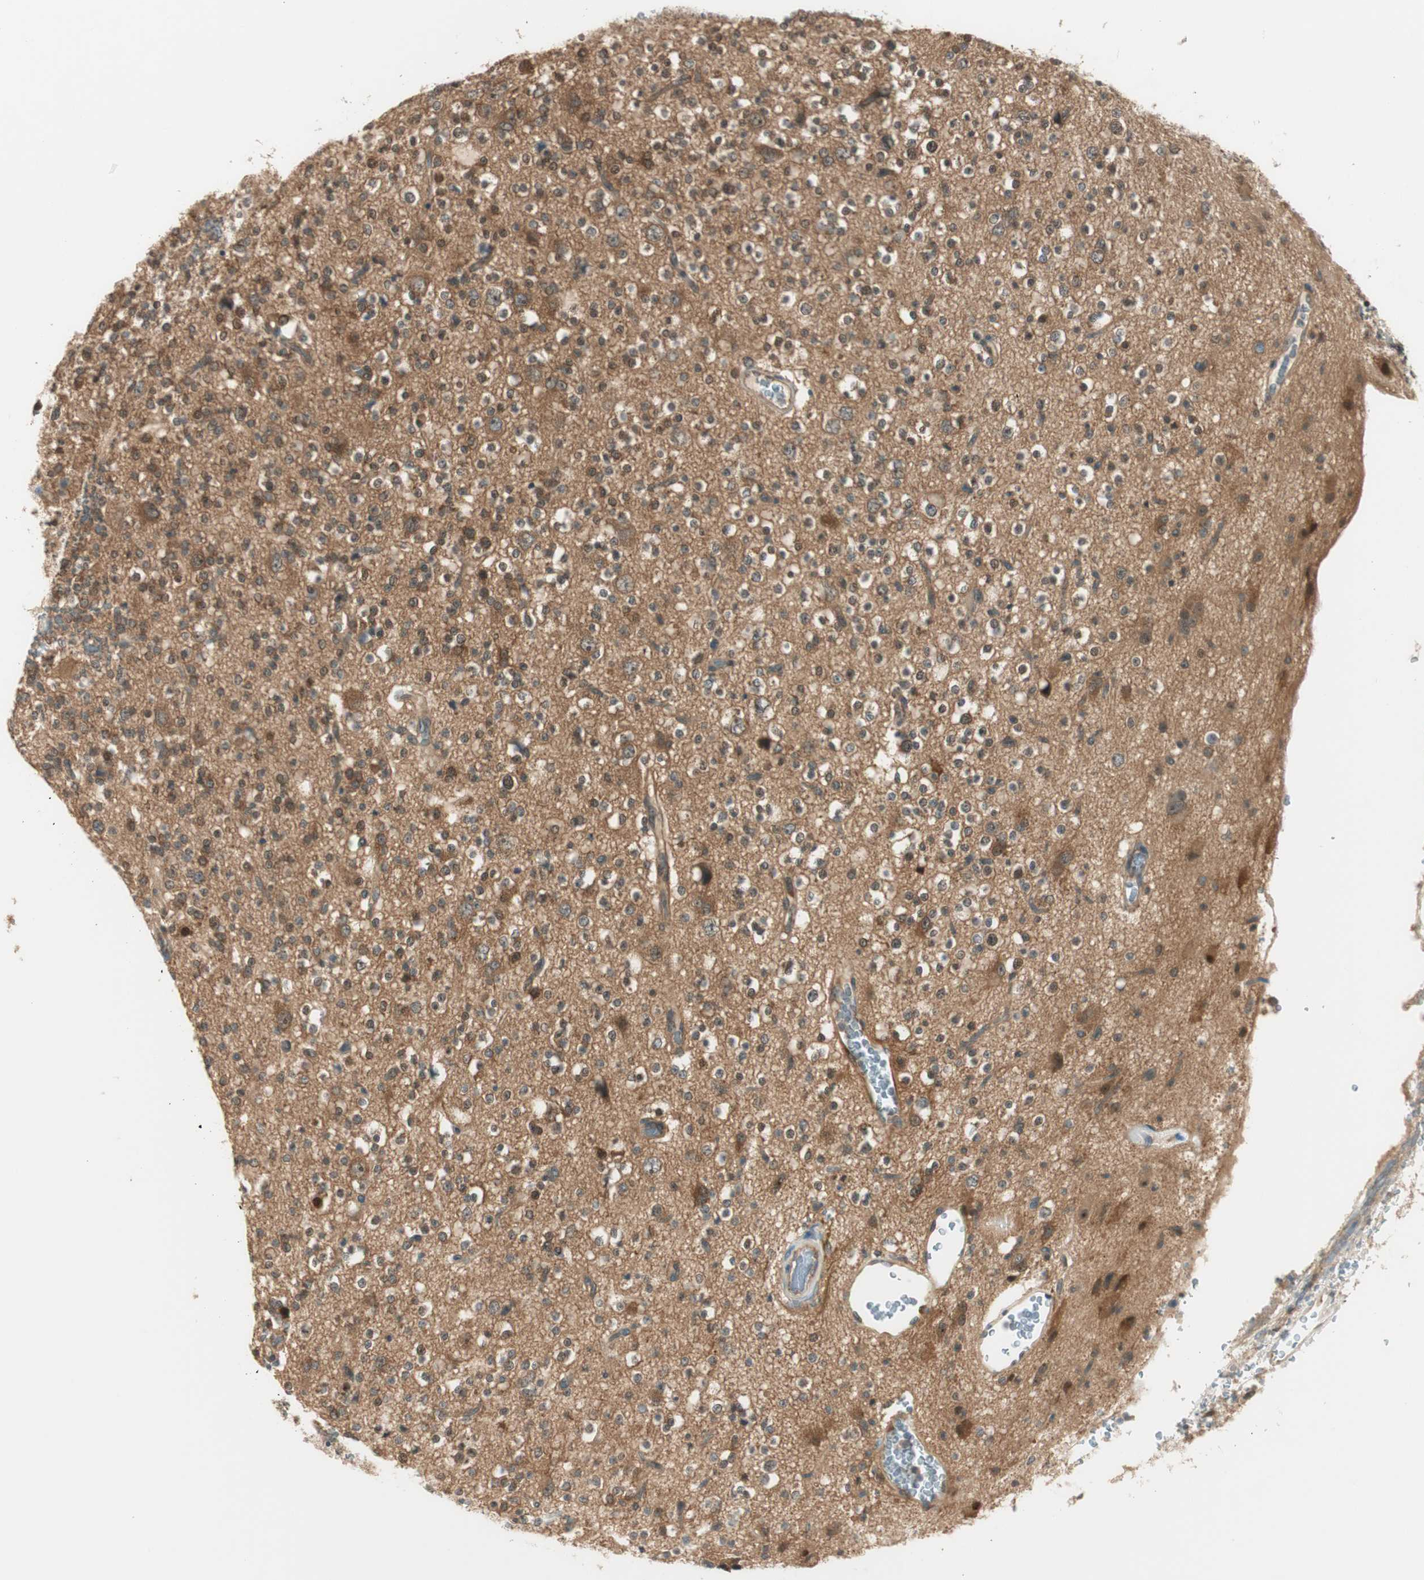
{"staining": {"intensity": "weak", "quantity": "<25%", "location": "cytoplasmic/membranous"}, "tissue": "glioma", "cell_type": "Tumor cells", "image_type": "cancer", "snomed": [{"axis": "morphology", "description": "Glioma, malignant, High grade"}, {"axis": "topography", "description": "Brain"}], "caption": "Glioma was stained to show a protein in brown. There is no significant staining in tumor cells.", "gene": "IPO5", "patient": {"sex": "male", "age": 47}}